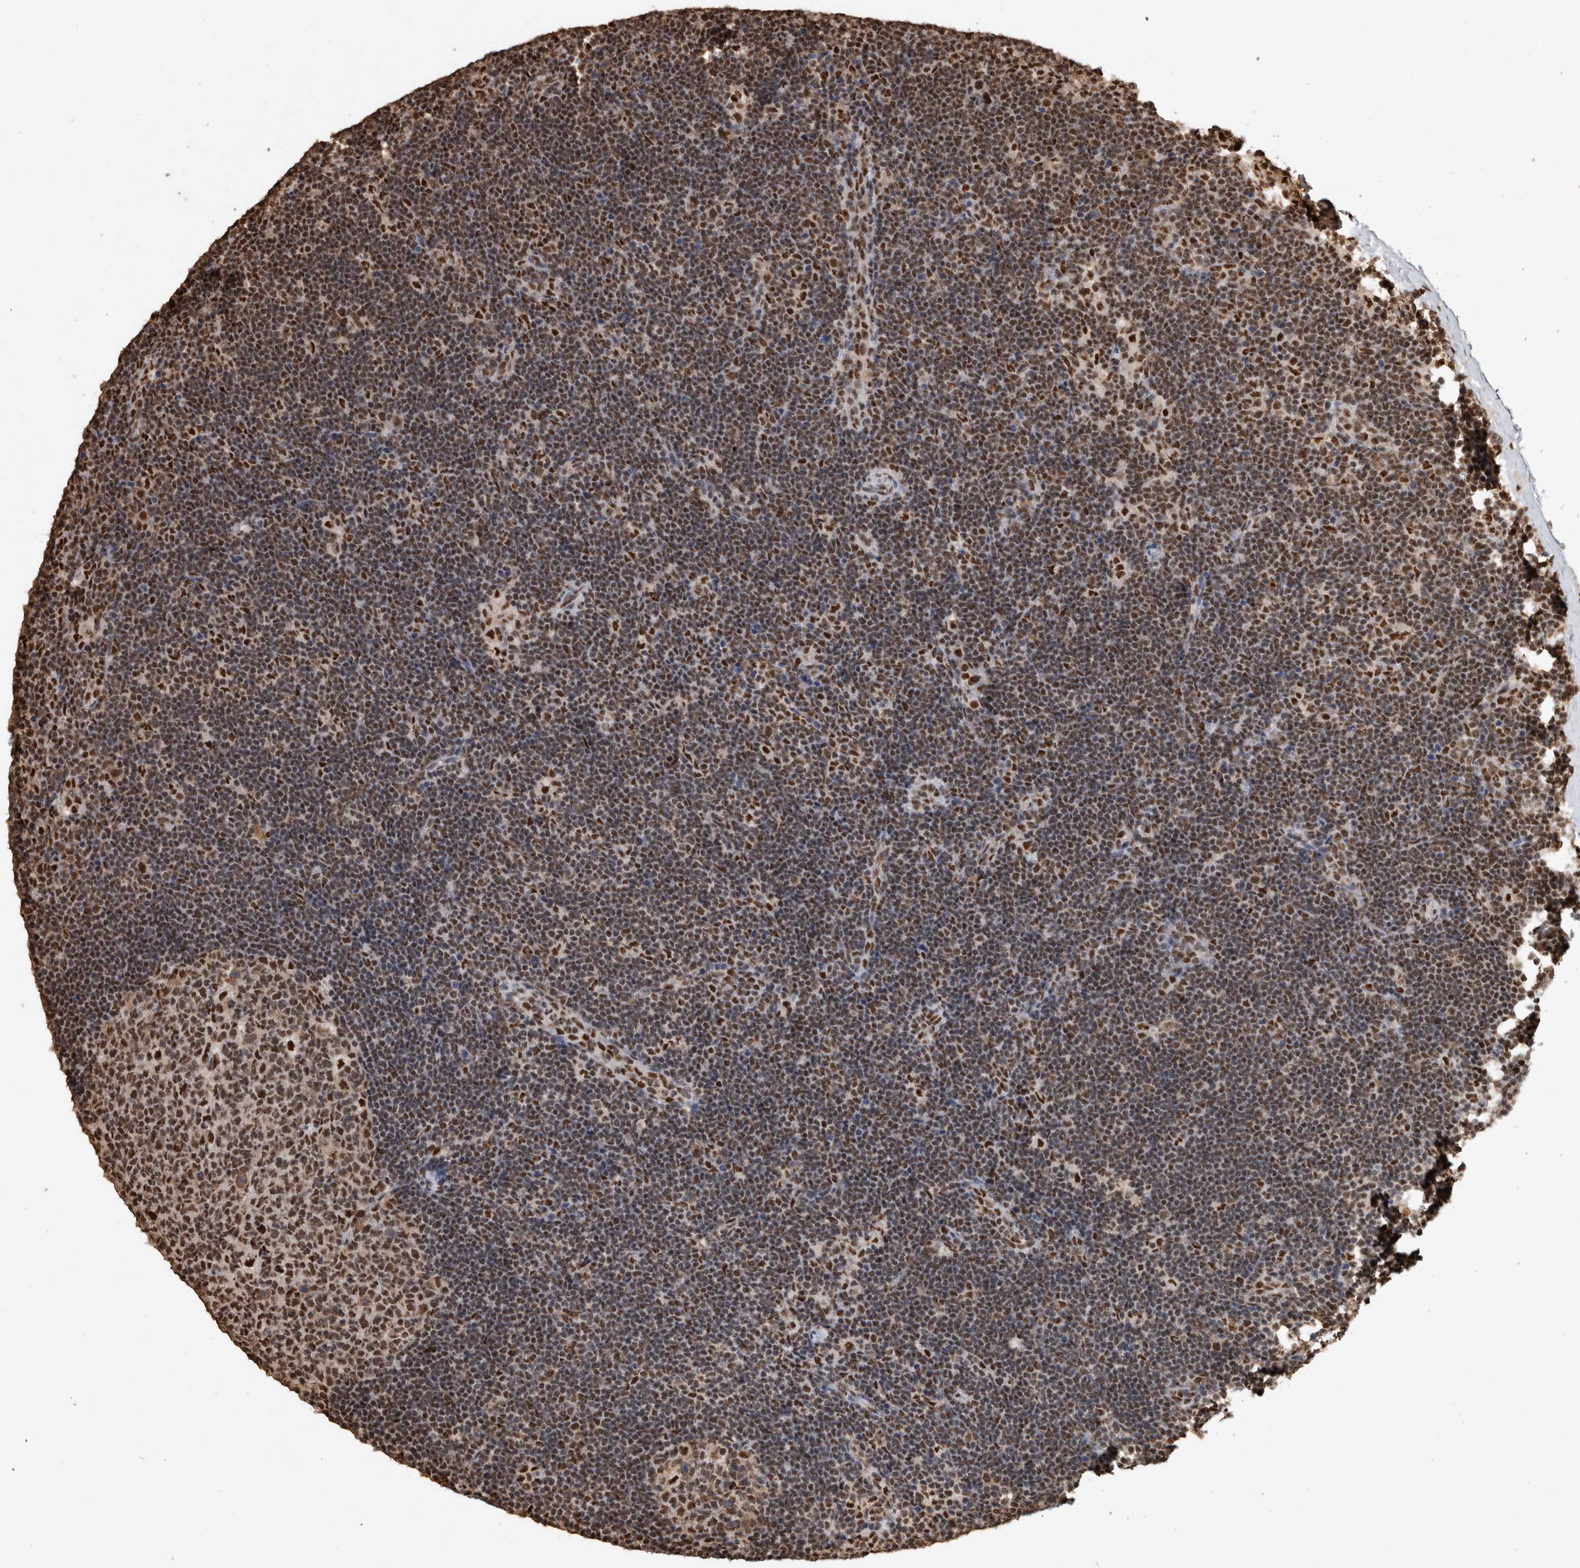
{"staining": {"intensity": "strong", "quantity": ">75%", "location": "nuclear"}, "tissue": "lymph node", "cell_type": "Germinal center cells", "image_type": "normal", "snomed": [{"axis": "morphology", "description": "Normal tissue, NOS"}, {"axis": "topography", "description": "Lymph node"}], "caption": "Immunohistochemical staining of unremarkable human lymph node exhibits strong nuclear protein positivity in approximately >75% of germinal center cells.", "gene": "RAD50", "patient": {"sex": "female", "age": 22}}